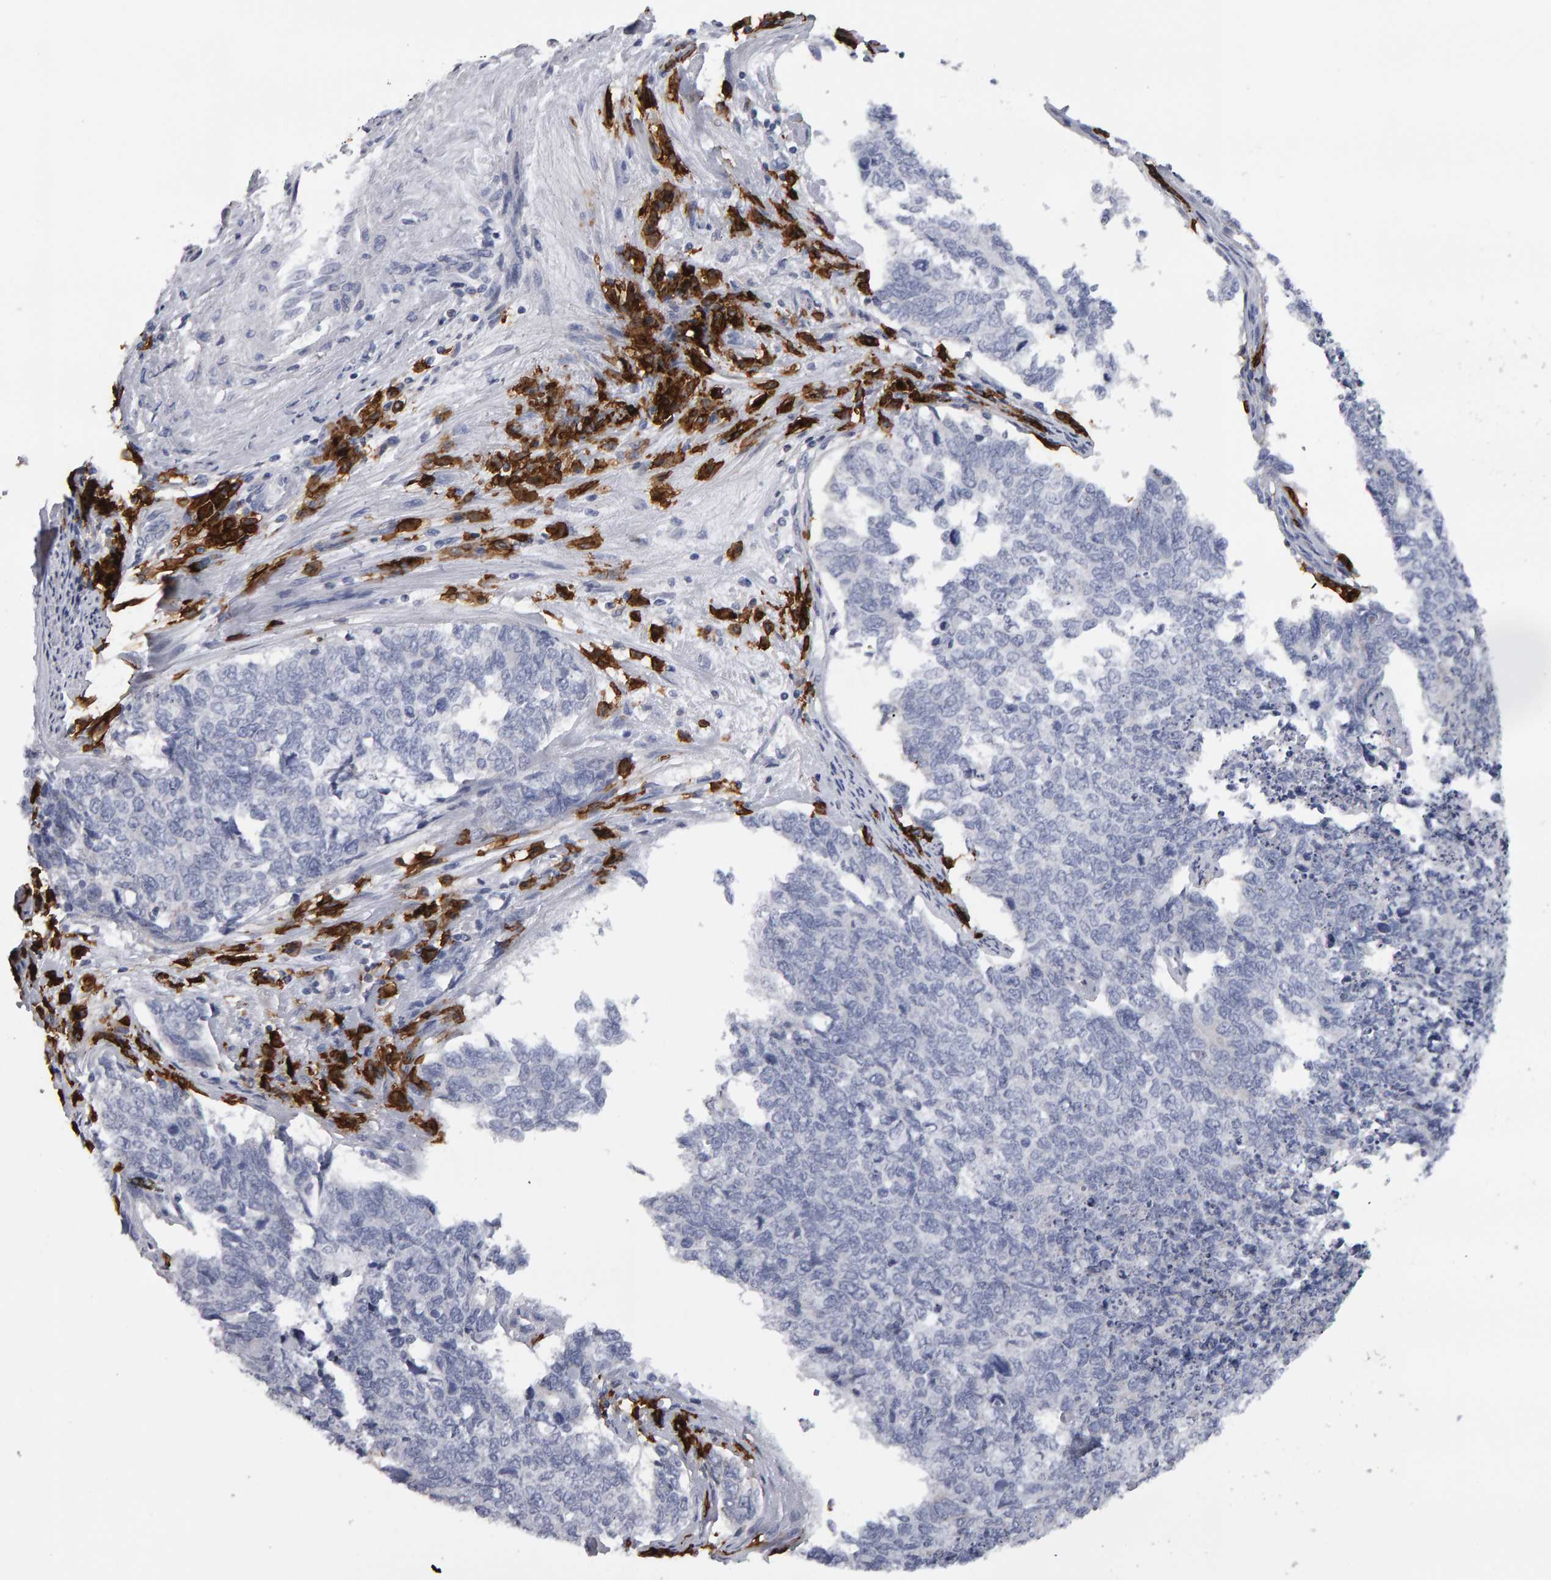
{"staining": {"intensity": "negative", "quantity": "none", "location": "none"}, "tissue": "cervical cancer", "cell_type": "Tumor cells", "image_type": "cancer", "snomed": [{"axis": "morphology", "description": "Squamous cell carcinoma, NOS"}, {"axis": "topography", "description": "Cervix"}], "caption": "Immunohistochemistry of human cervical cancer shows no positivity in tumor cells. The staining was performed using DAB (3,3'-diaminobenzidine) to visualize the protein expression in brown, while the nuclei were stained in blue with hematoxylin (Magnification: 20x).", "gene": "CD38", "patient": {"sex": "female", "age": 63}}